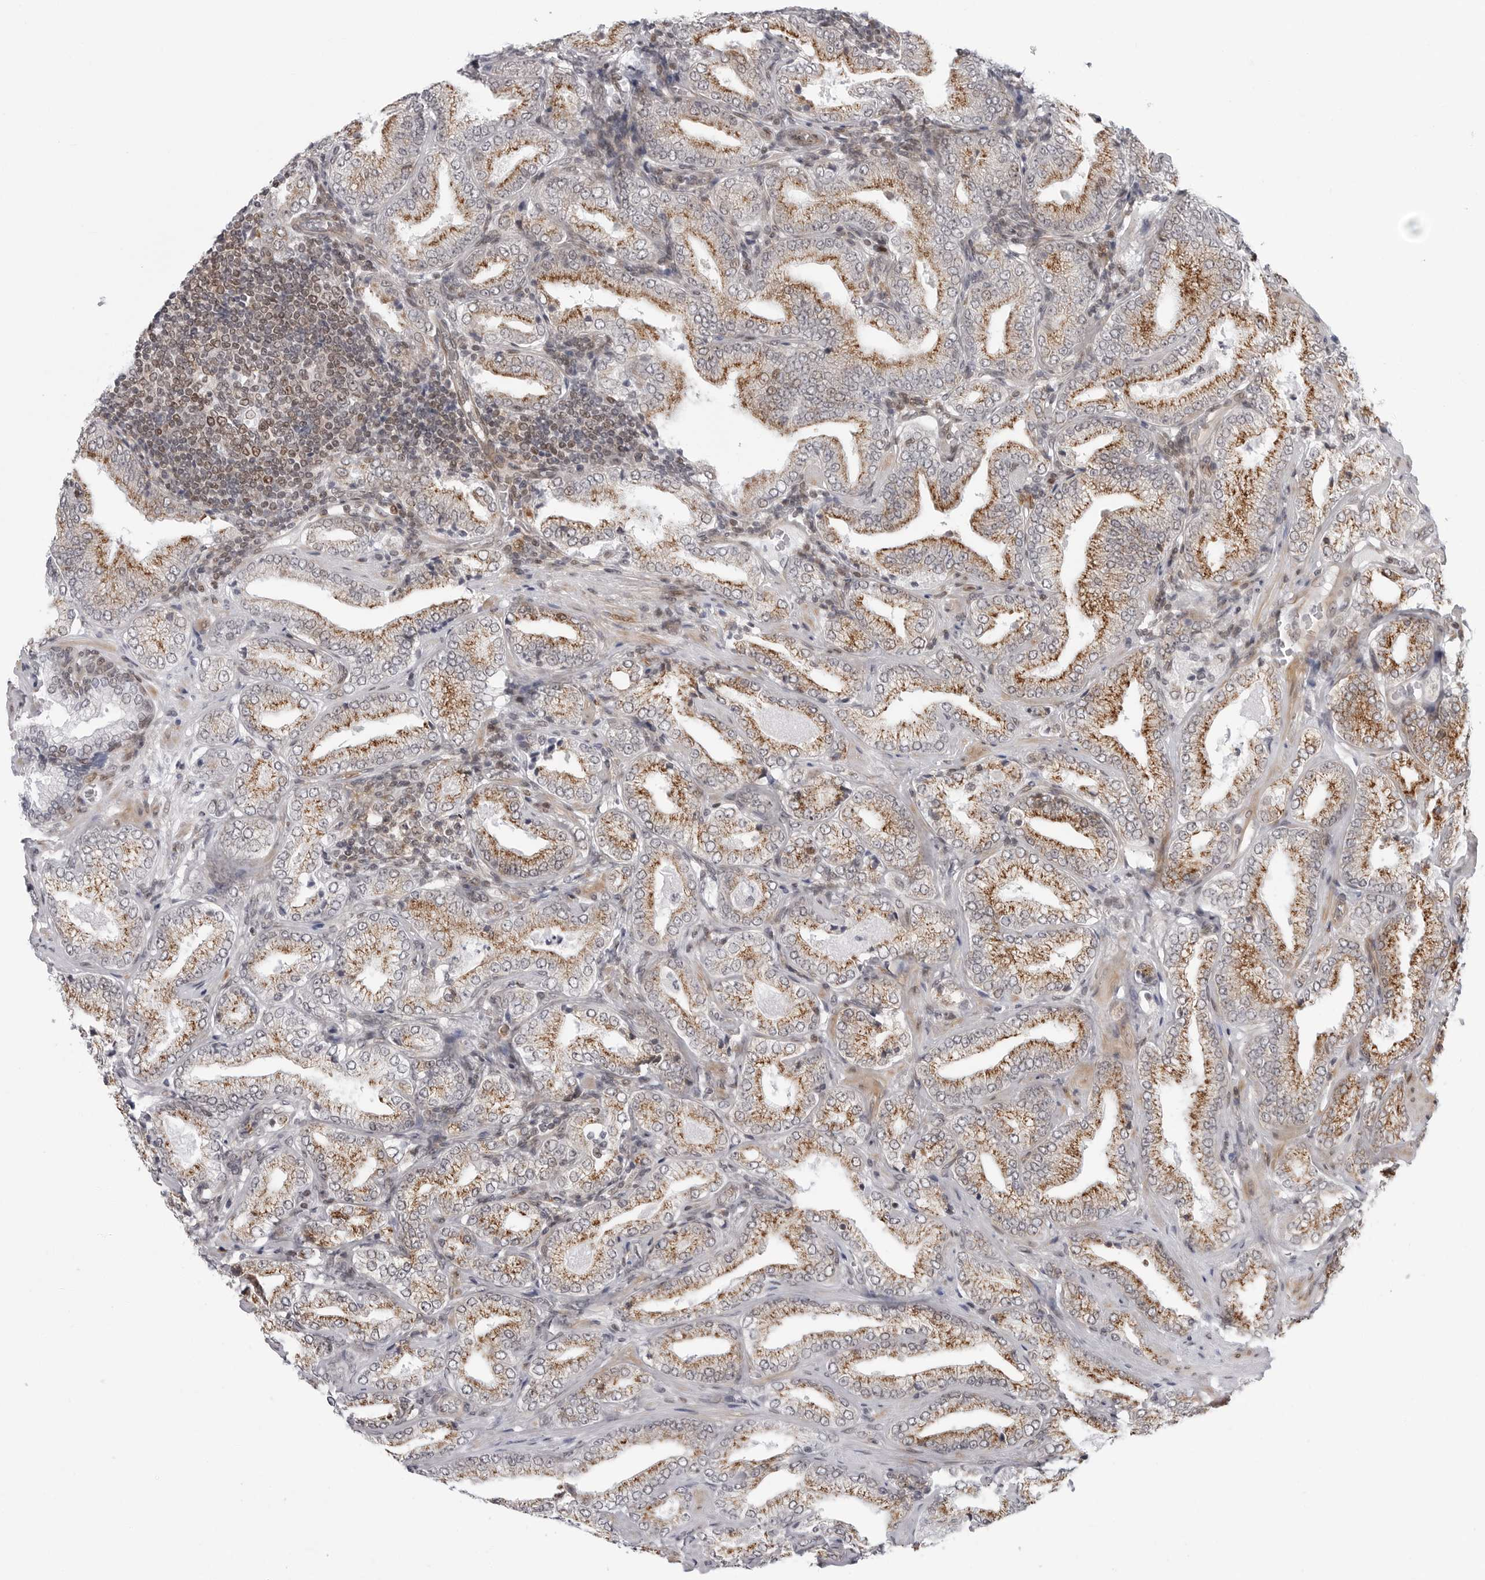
{"staining": {"intensity": "strong", "quantity": "25%-75%", "location": "cytoplasmic/membranous"}, "tissue": "prostate cancer", "cell_type": "Tumor cells", "image_type": "cancer", "snomed": [{"axis": "morphology", "description": "Adenocarcinoma, Low grade"}, {"axis": "topography", "description": "Prostate"}], "caption": "Tumor cells show strong cytoplasmic/membranous expression in approximately 25%-75% of cells in prostate low-grade adenocarcinoma.", "gene": "FAM135B", "patient": {"sex": "male", "age": 62}}